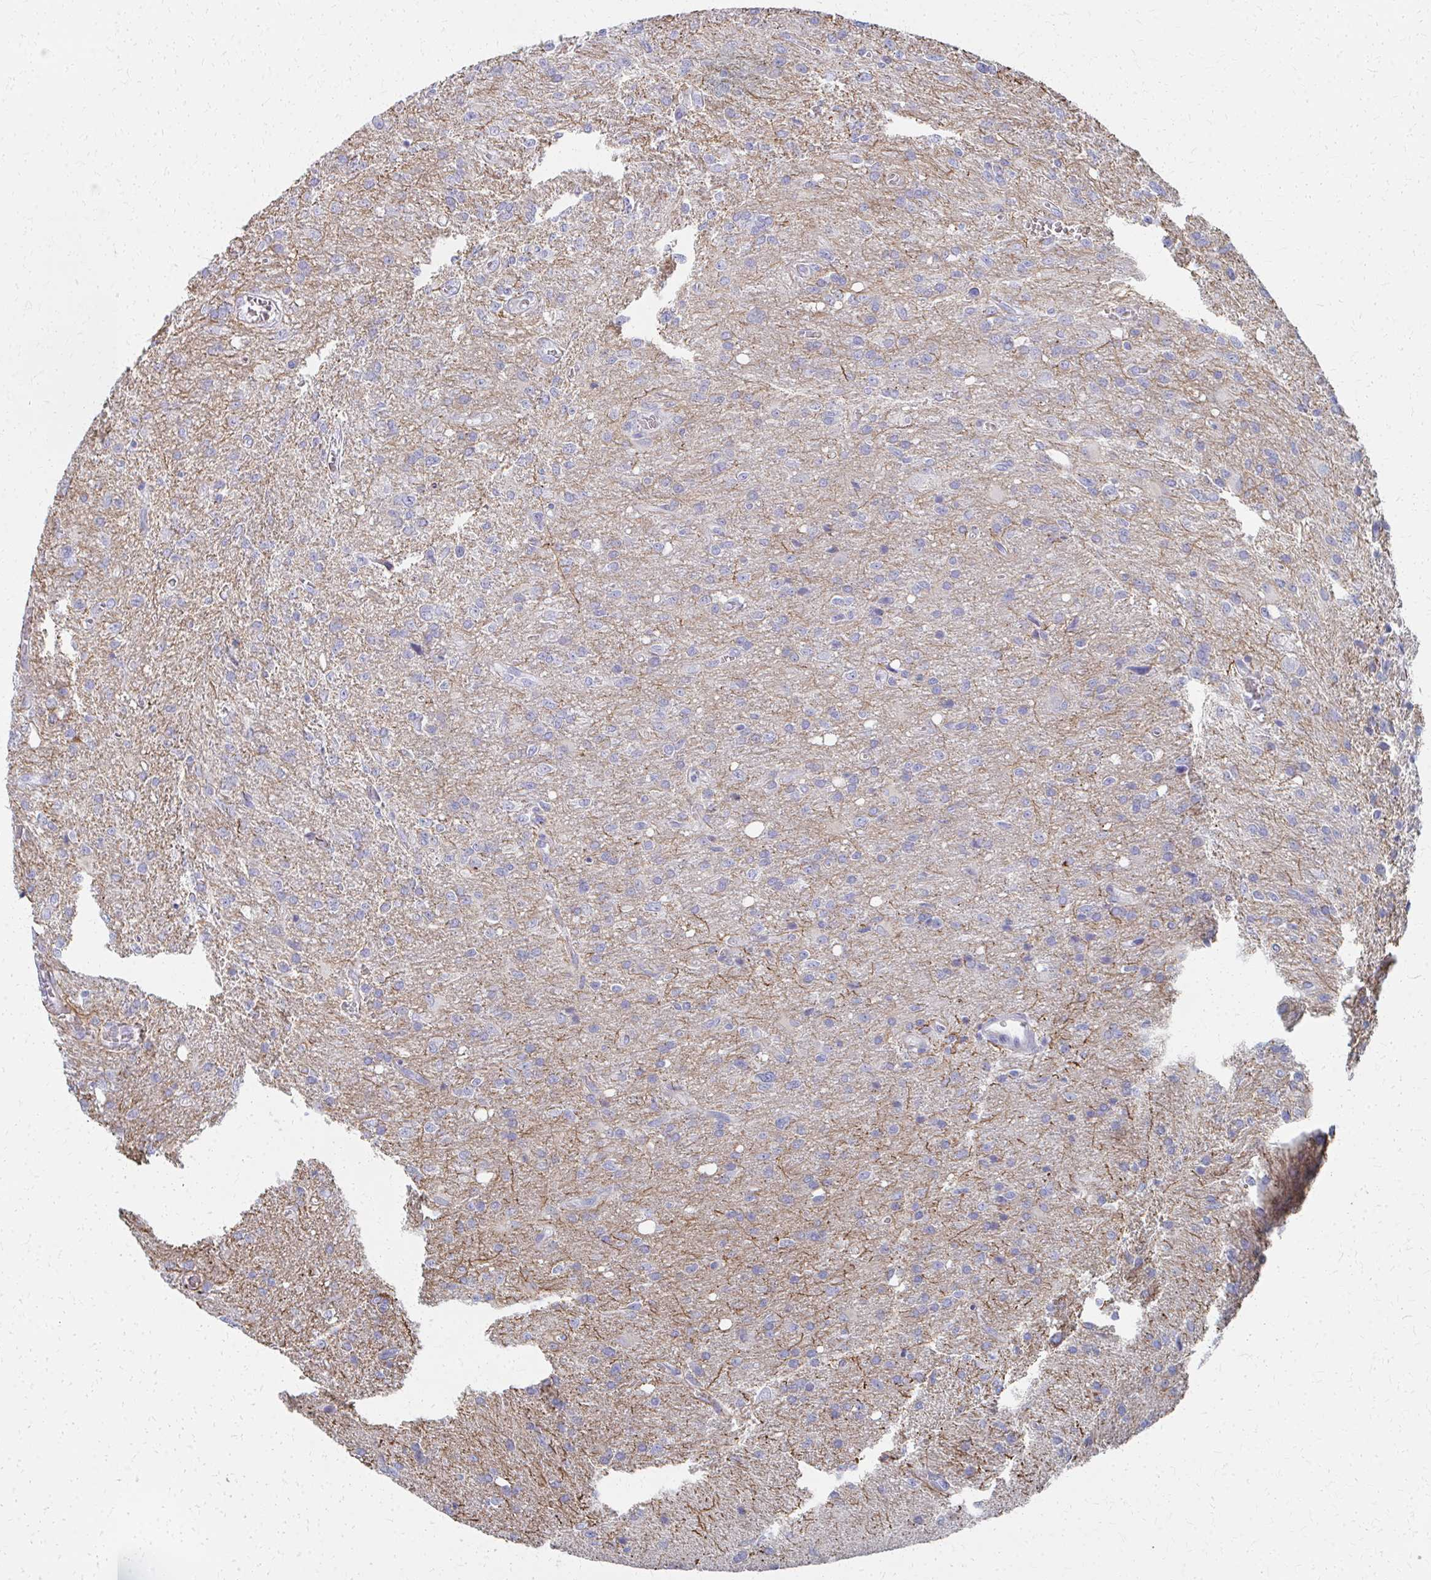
{"staining": {"intensity": "negative", "quantity": "none", "location": "none"}, "tissue": "glioma", "cell_type": "Tumor cells", "image_type": "cancer", "snomed": [{"axis": "morphology", "description": "Glioma, malignant, Low grade"}, {"axis": "topography", "description": "Brain"}], "caption": "An immunohistochemistry (IHC) histopathology image of malignant low-grade glioma is shown. There is no staining in tumor cells of malignant low-grade glioma. (DAB IHC visualized using brightfield microscopy, high magnification).", "gene": "MS4A2", "patient": {"sex": "male", "age": 66}}